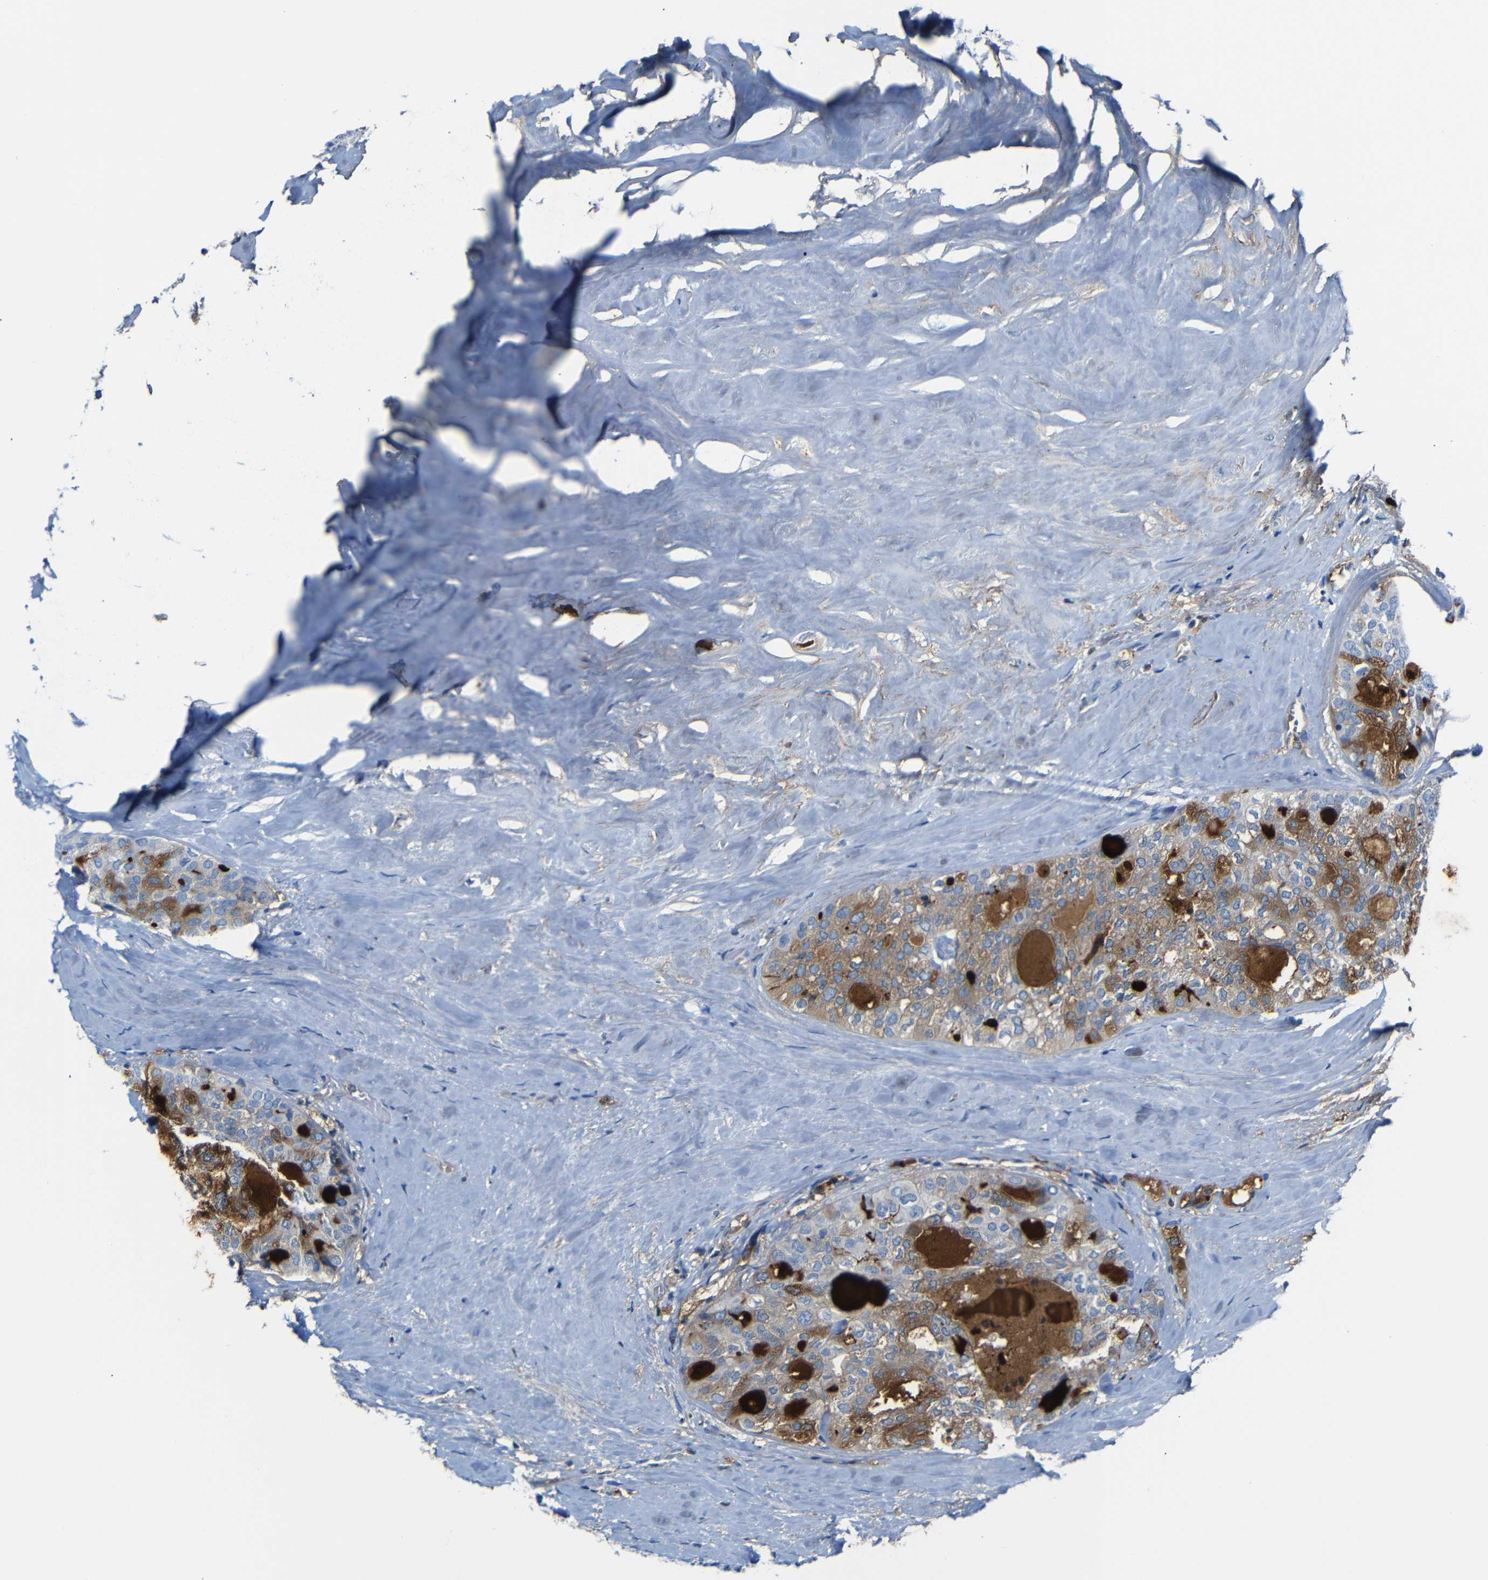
{"staining": {"intensity": "moderate", "quantity": "25%-75%", "location": "cytoplasmic/membranous"}, "tissue": "thyroid cancer", "cell_type": "Tumor cells", "image_type": "cancer", "snomed": [{"axis": "morphology", "description": "Follicular adenoma carcinoma, NOS"}, {"axis": "topography", "description": "Thyroid gland"}], "caption": "Thyroid follicular adenoma carcinoma stained with a protein marker exhibits moderate staining in tumor cells.", "gene": "SERPINA1", "patient": {"sex": "male", "age": 75}}